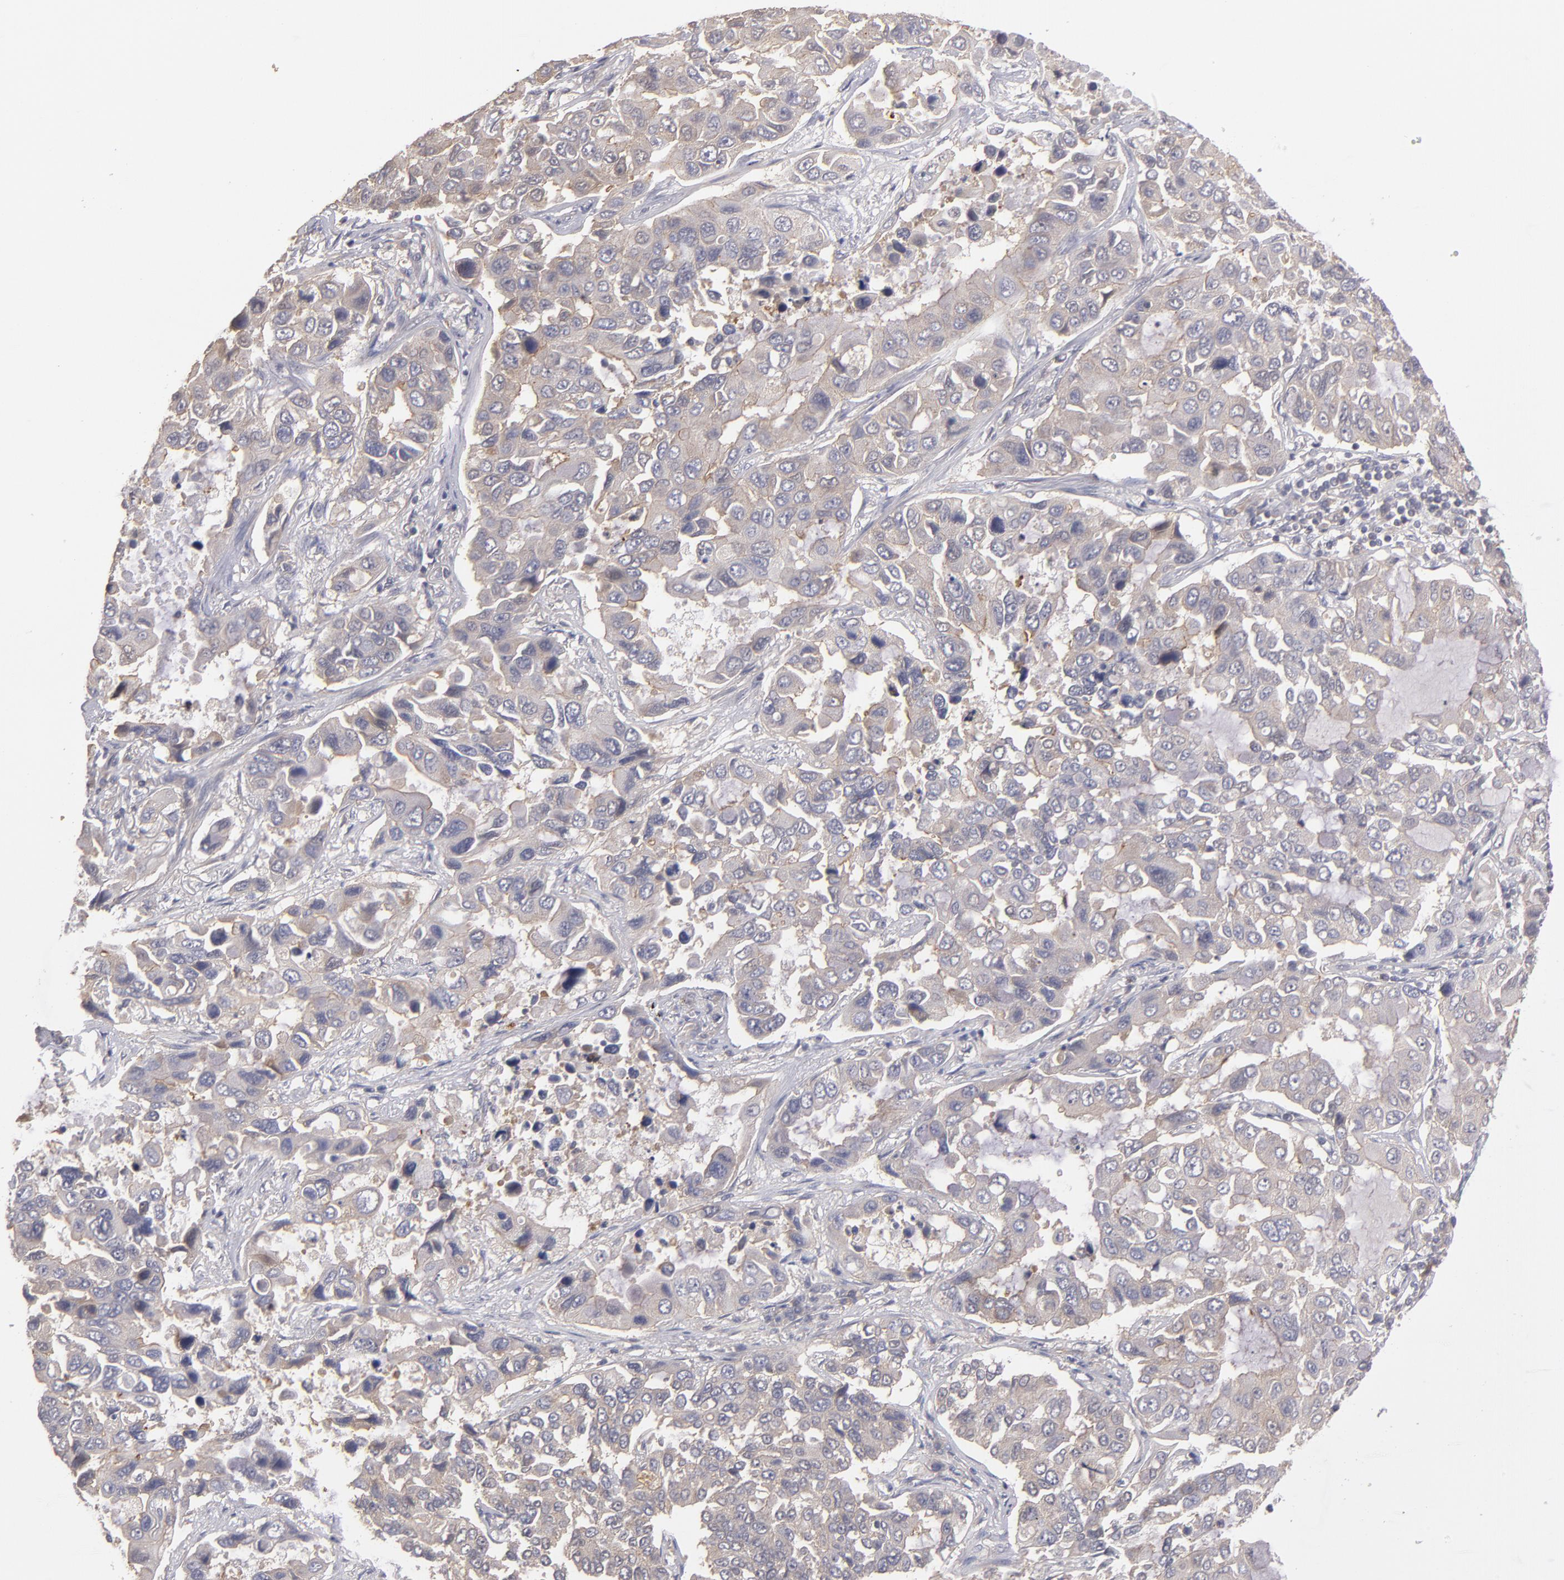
{"staining": {"intensity": "moderate", "quantity": ">75%", "location": "cytoplasmic/membranous"}, "tissue": "lung cancer", "cell_type": "Tumor cells", "image_type": "cancer", "snomed": [{"axis": "morphology", "description": "Adenocarcinoma, NOS"}, {"axis": "topography", "description": "Lung"}], "caption": "Immunohistochemistry (IHC) (DAB) staining of lung cancer reveals moderate cytoplasmic/membranous protein staining in about >75% of tumor cells.", "gene": "CTSO", "patient": {"sex": "male", "age": 64}}